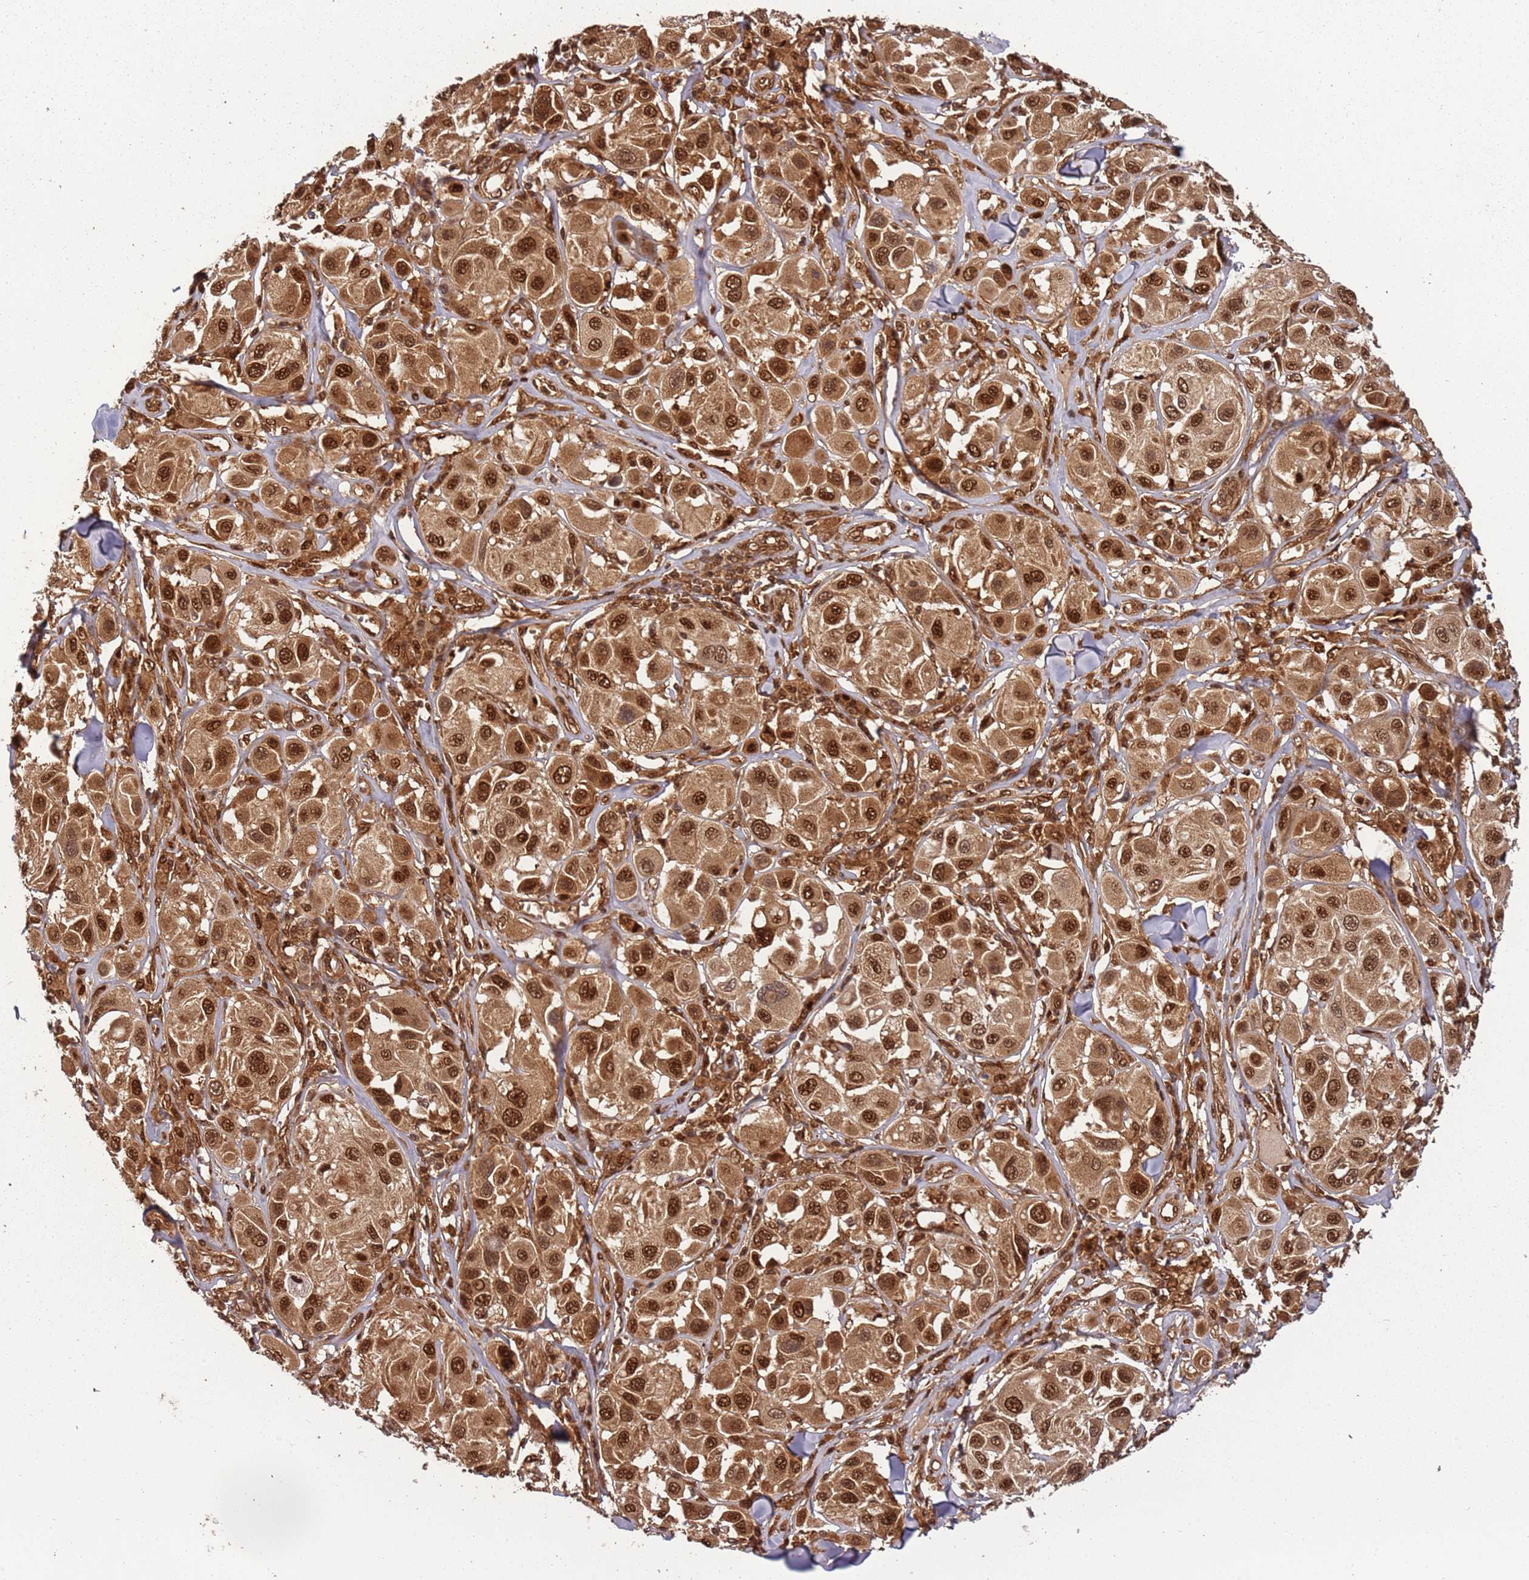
{"staining": {"intensity": "strong", "quantity": ">75%", "location": "cytoplasmic/membranous,nuclear"}, "tissue": "melanoma", "cell_type": "Tumor cells", "image_type": "cancer", "snomed": [{"axis": "morphology", "description": "Malignant melanoma, Metastatic site"}, {"axis": "topography", "description": "Skin"}], "caption": "Strong cytoplasmic/membranous and nuclear protein positivity is appreciated in approximately >75% of tumor cells in malignant melanoma (metastatic site).", "gene": "PGLS", "patient": {"sex": "male", "age": 41}}